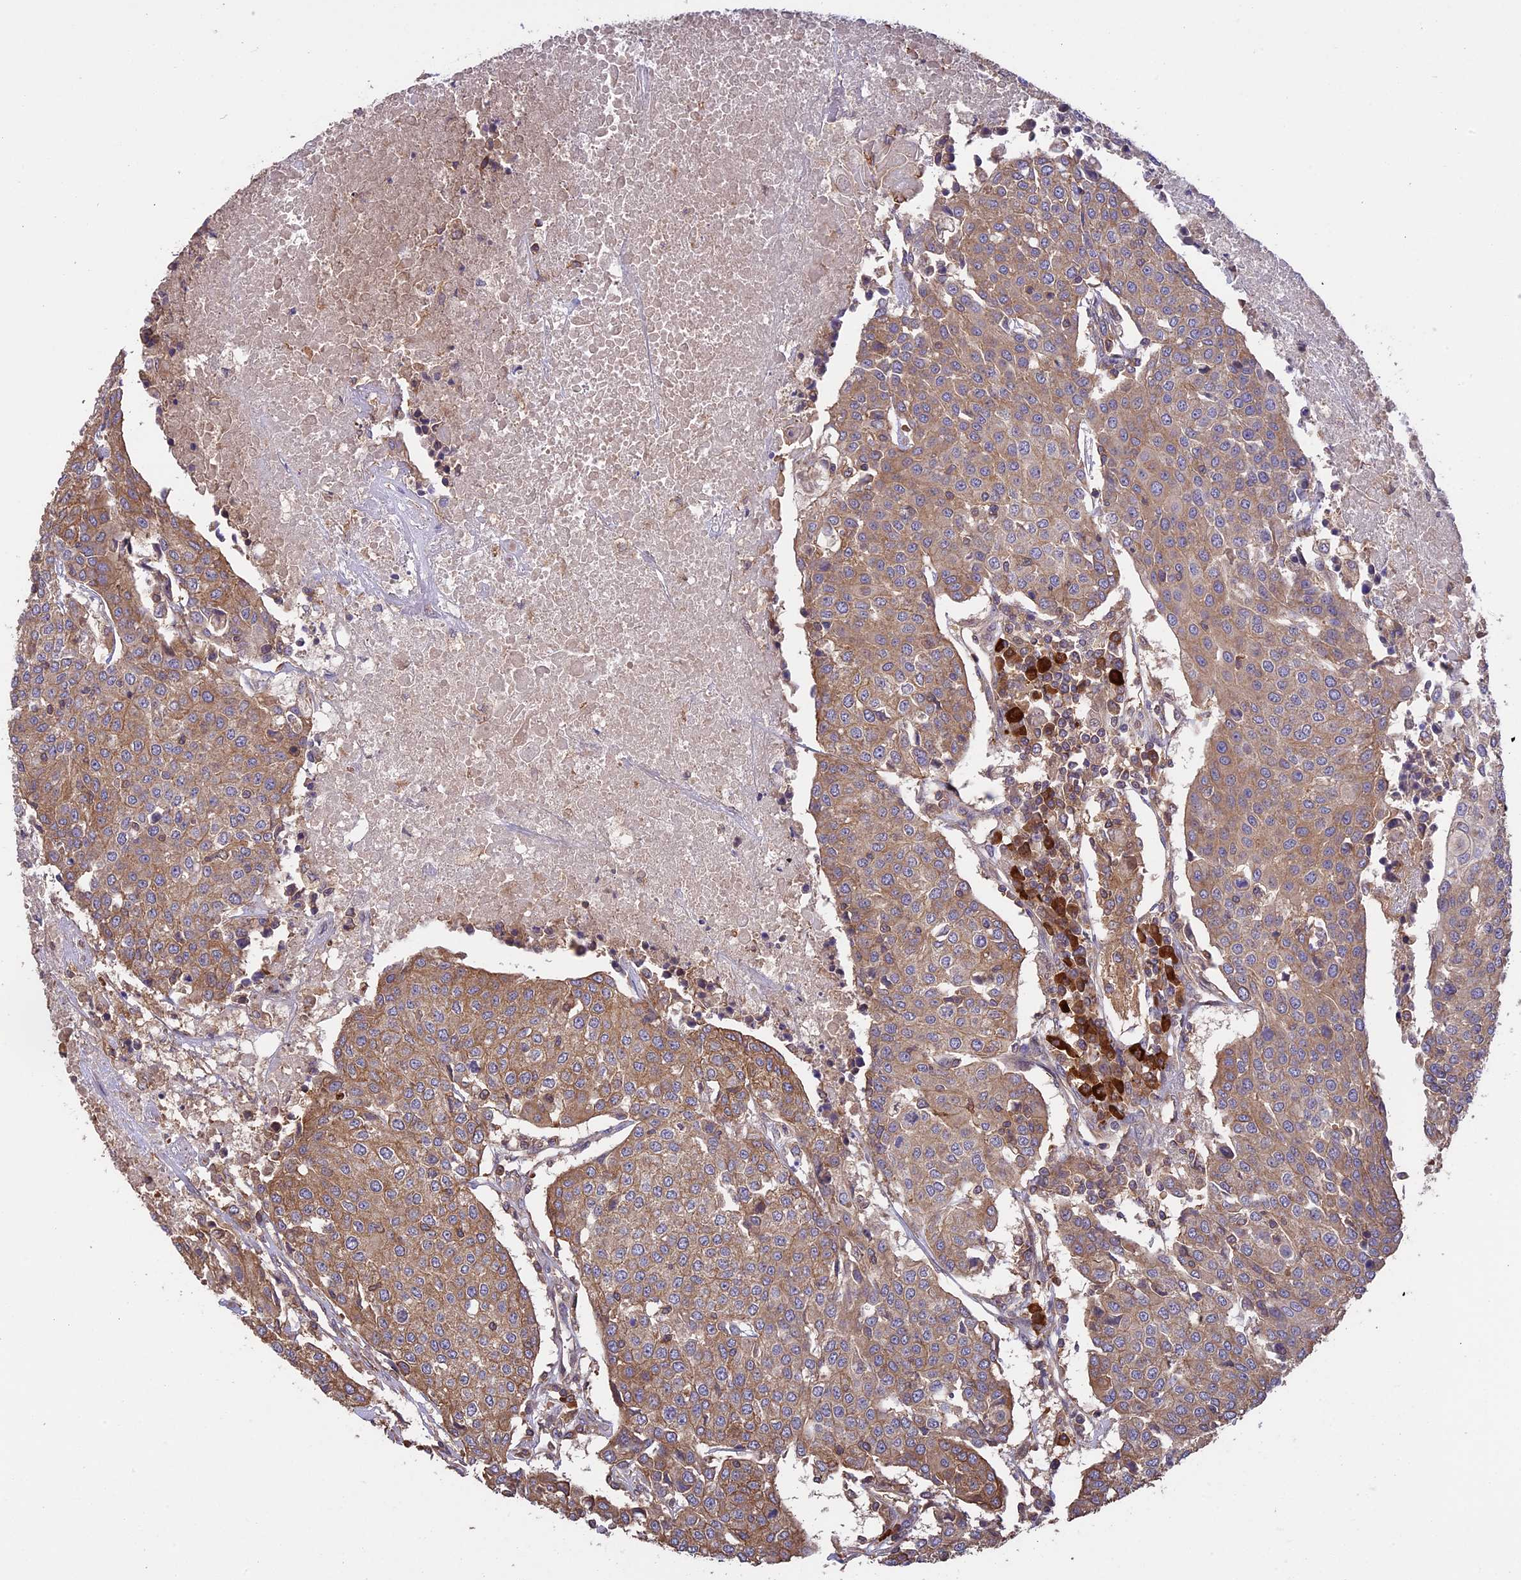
{"staining": {"intensity": "moderate", "quantity": "25%-75%", "location": "cytoplasmic/membranous"}, "tissue": "urothelial cancer", "cell_type": "Tumor cells", "image_type": "cancer", "snomed": [{"axis": "morphology", "description": "Urothelial carcinoma, High grade"}, {"axis": "topography", "description": "Urinary bladder"}], "caption": "Immunohistochemical staining of human urothelial cancer reveals moderate cytoplasmic/membranous protein expression in about 25%-75% of tumor cells.", "gene": "GAS8", "patient": {"sex": "female", "age": 85}}